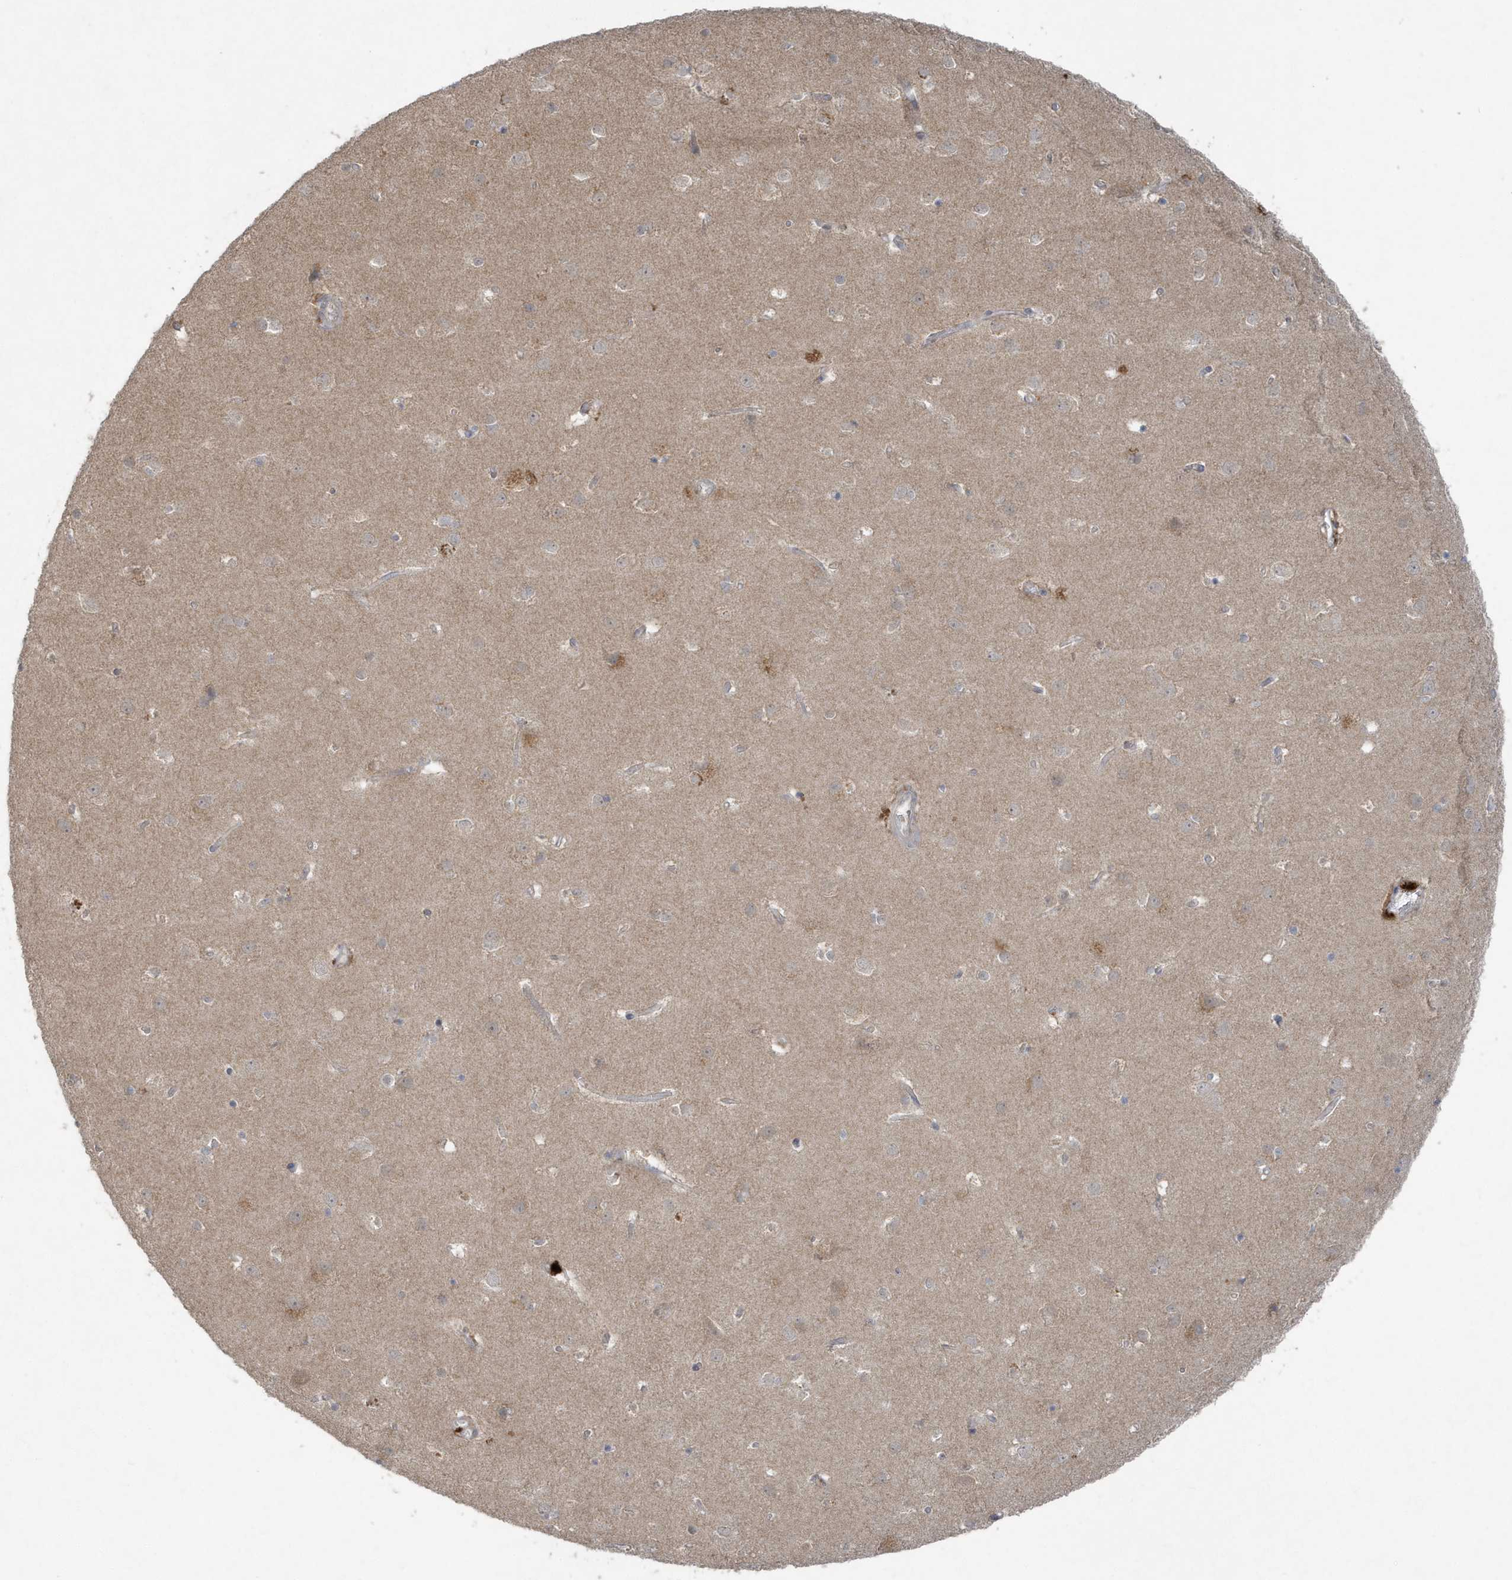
{"staining": {"intensity": "negative", "quantity": "none", "location": "none"}, "tissue": "cerebral cortex", "cell_type": "Endothelial cells", "image_type": "normal", "snomed": [{"axis": "morphology", "description": "Normal tissue, NOS"}, {"axis": "topography", "description": "Cerebral cortex"}], "caption": "Immunohistochemistry (IHC) of unremarkable human cerebral cortex demonstrates no expression in endothelial cells. Nuclei are stained in blue.", "gene": "C1RL", "patient": {"sex": "male", "age": 54}}